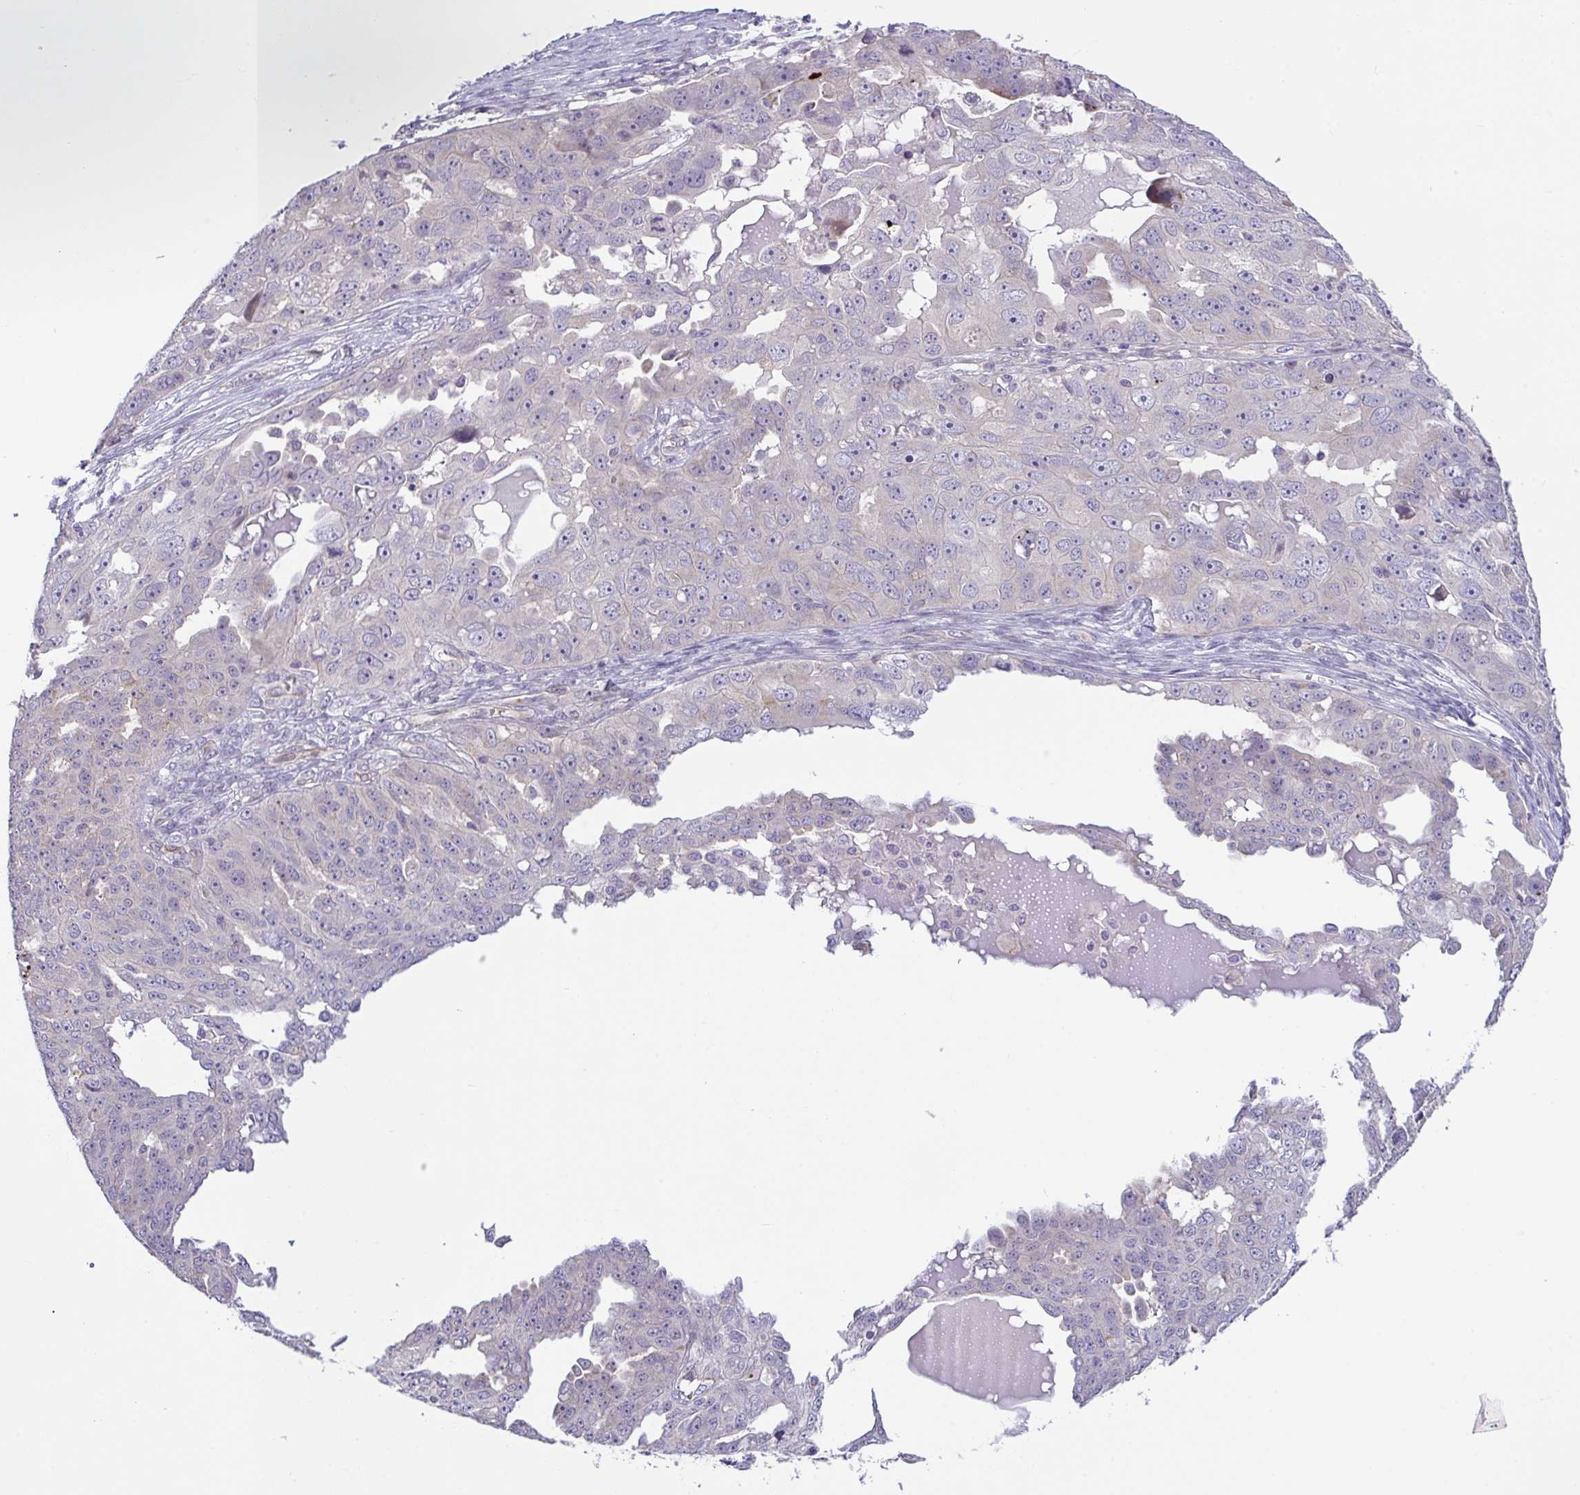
{"staining": {"intensity": "negative", "quantity": "none", "location": "none"}, "tissue": "ovarian cancer", "cell_type": "Tumor cells", "image_type": "cancer", "snomed": [{"axis": "morphology", "description": "Carcinoma, endometroid"}, {"axis": "topography", "description": "Ovary"}], "caption": "Immunohistochemistry (IHC) micrograph of neoplastic tissue: human ovarian cancer (endometroid carcinoma) stained with DAB reveals no significant protein positivity in tumor cells. (DAB (3,3'-diaminobenzidine) immunohistochemistry (IHC) visualized using brightfield microscopy, high magnification).", "gene": "RHOXF1", "patient": {"sex": "female", "age": 70}}